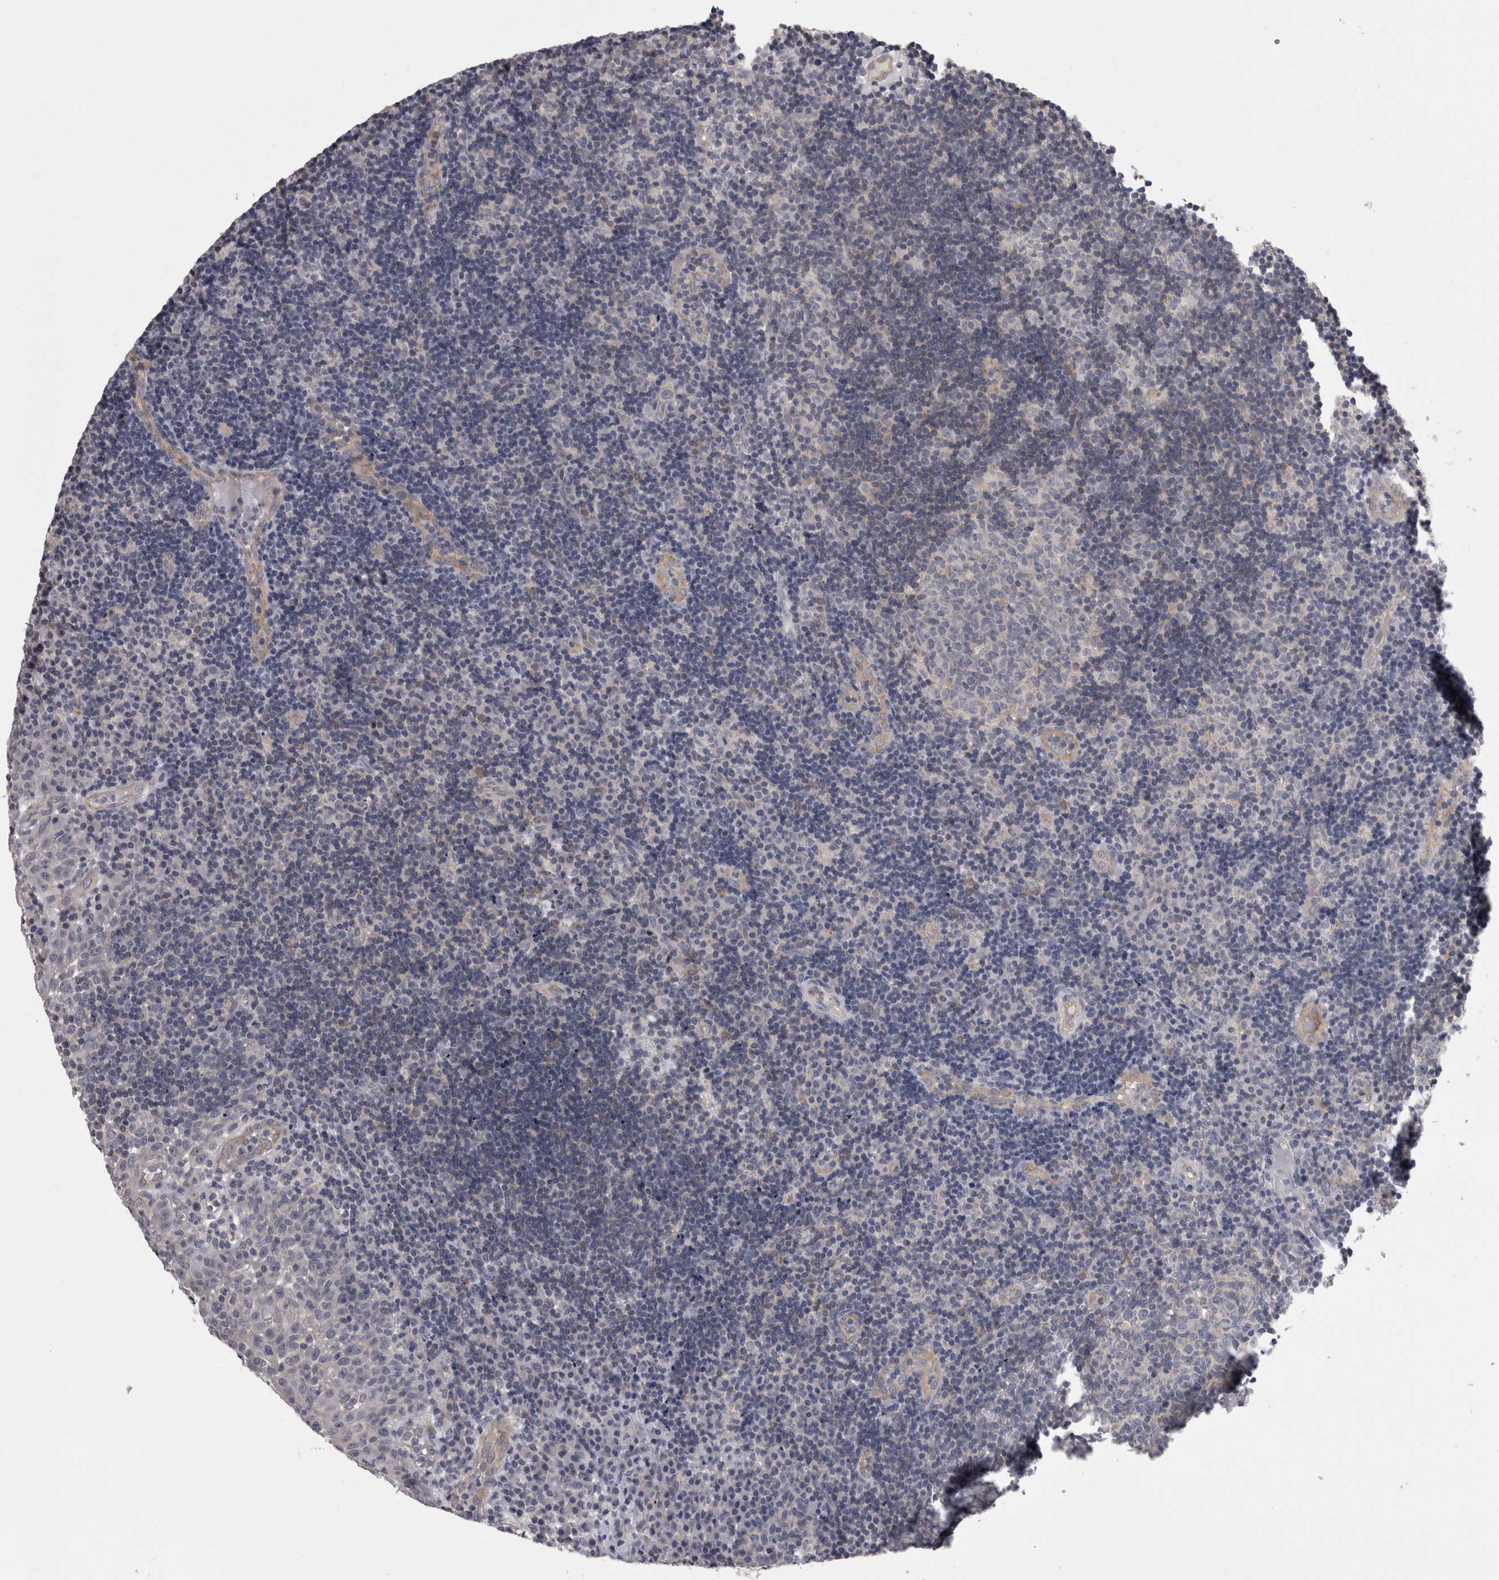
{"staining": {"intensity": "negative", "quantity": "none", "location": "none"}, "tissue": "tonsil", "cell_type": "Germinal center cells", "image_type": "normal", "snomed": [{"axis": "morphology", "description": "Normal tissue, NOS"}, {"axis": "topography", "description": "Tonsil"}], "caption": "Immunohistochemistry micrograph of normal human tonsil stained for a protein (brown), which exhibits no expression in germinal center cells.", "gene": "LYZL6", "patient": {"sex": "female", "age": 40}}